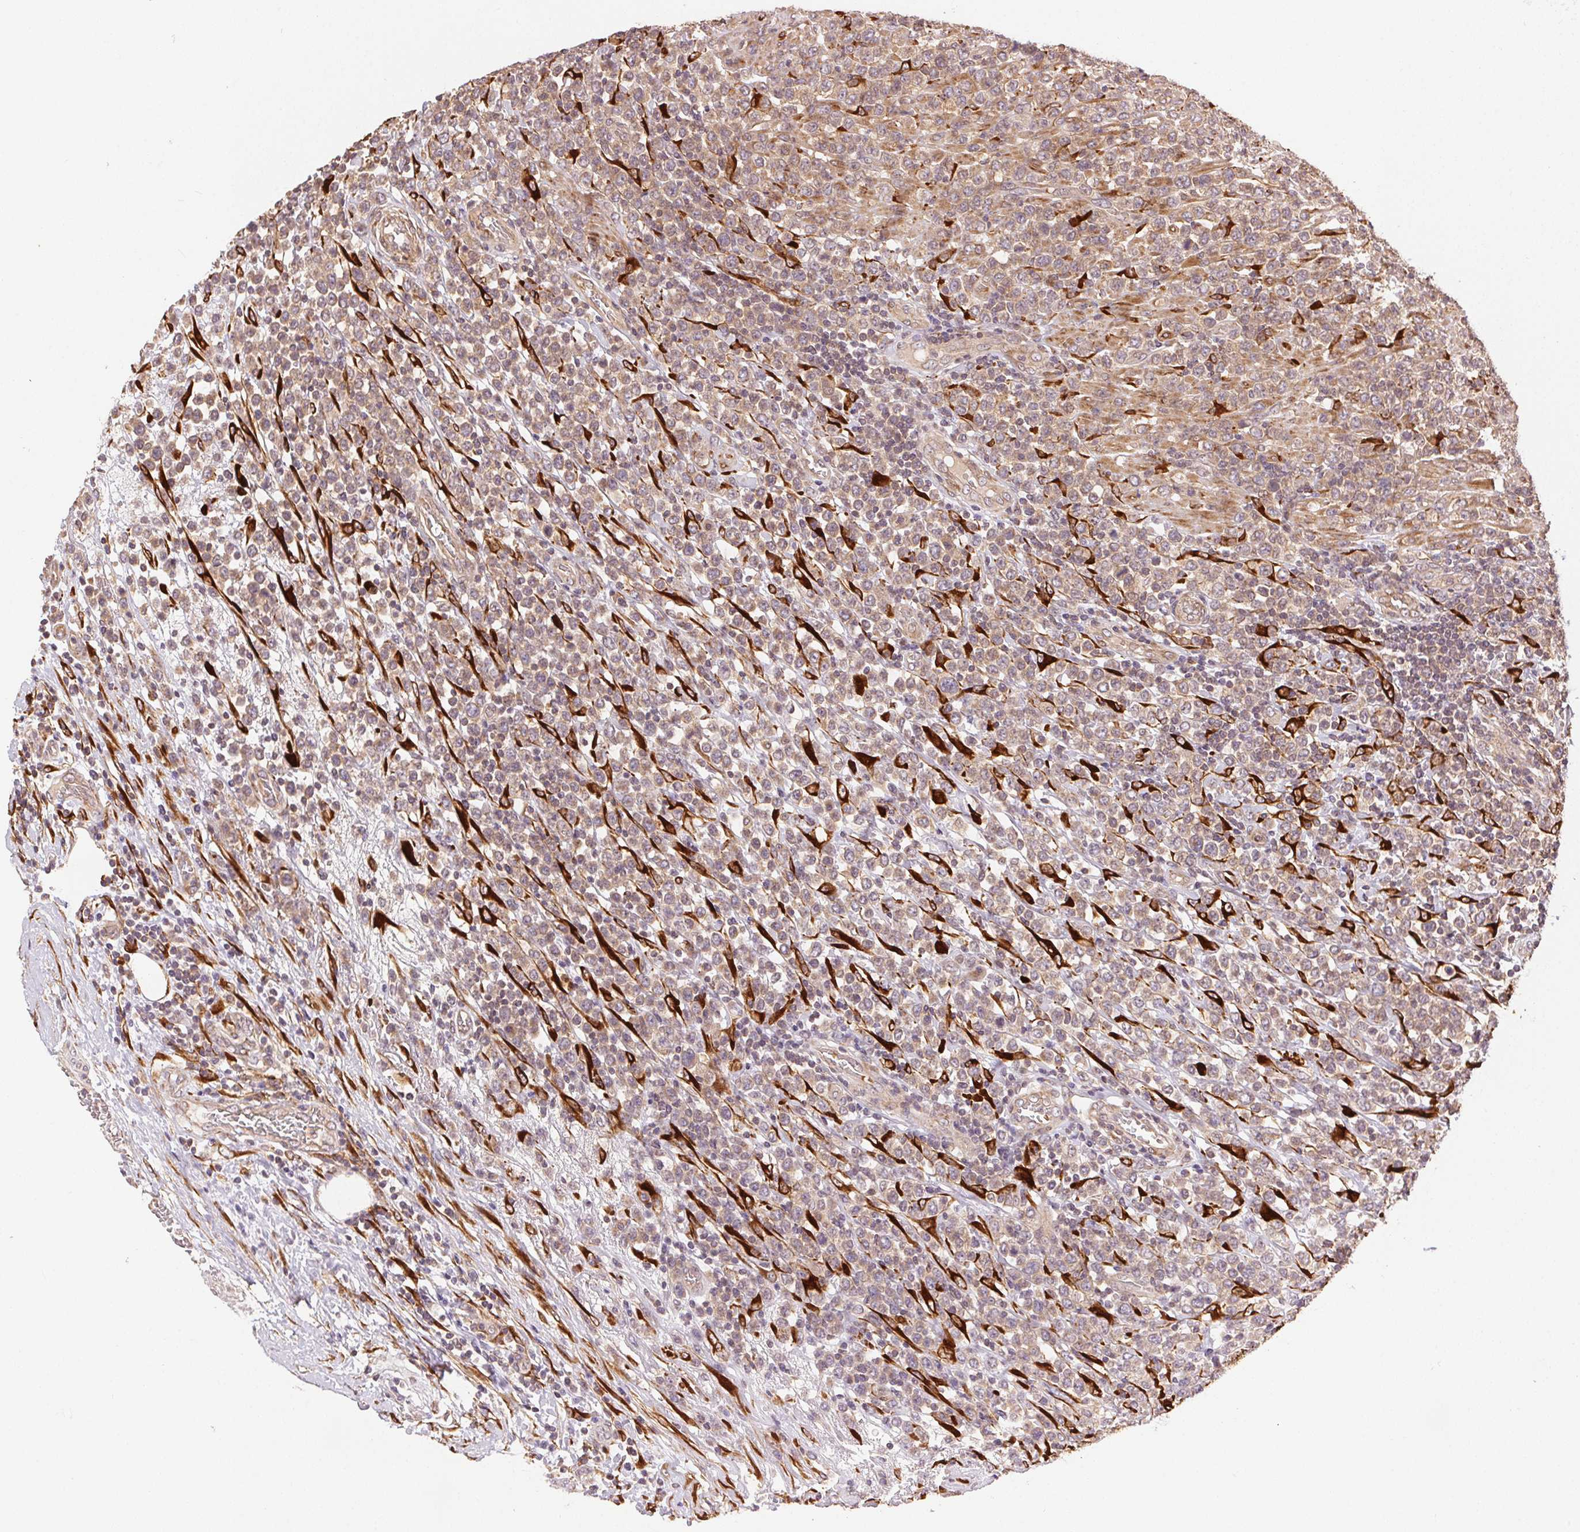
{"staining": {"intensity": "moderate", "quantity": ">75%", "location": "cytoplasmic/membranous"}, "tissue": "lymphoma", "cell_type": "Tumor cells", "image_type": "cancer", "snomed": [{"axis": "morphology", "description": "Malignant lymphoma, non-Hodgkin's type, High grade"}, {"axis": "topography", "description": "Soft tissue"}], "caption": "This histopathology image shows high-grade malignant lymphoma, non-Hodgkin's type stained with immunohistochemistry to label a protein in brown. The cytoplasmic/membranous of tumor cells show moderate positivity for the protein. Nuclei are counter-stained blue.", "gene": "KLHL15", "patient": {"sex": "female", "age": 56}}